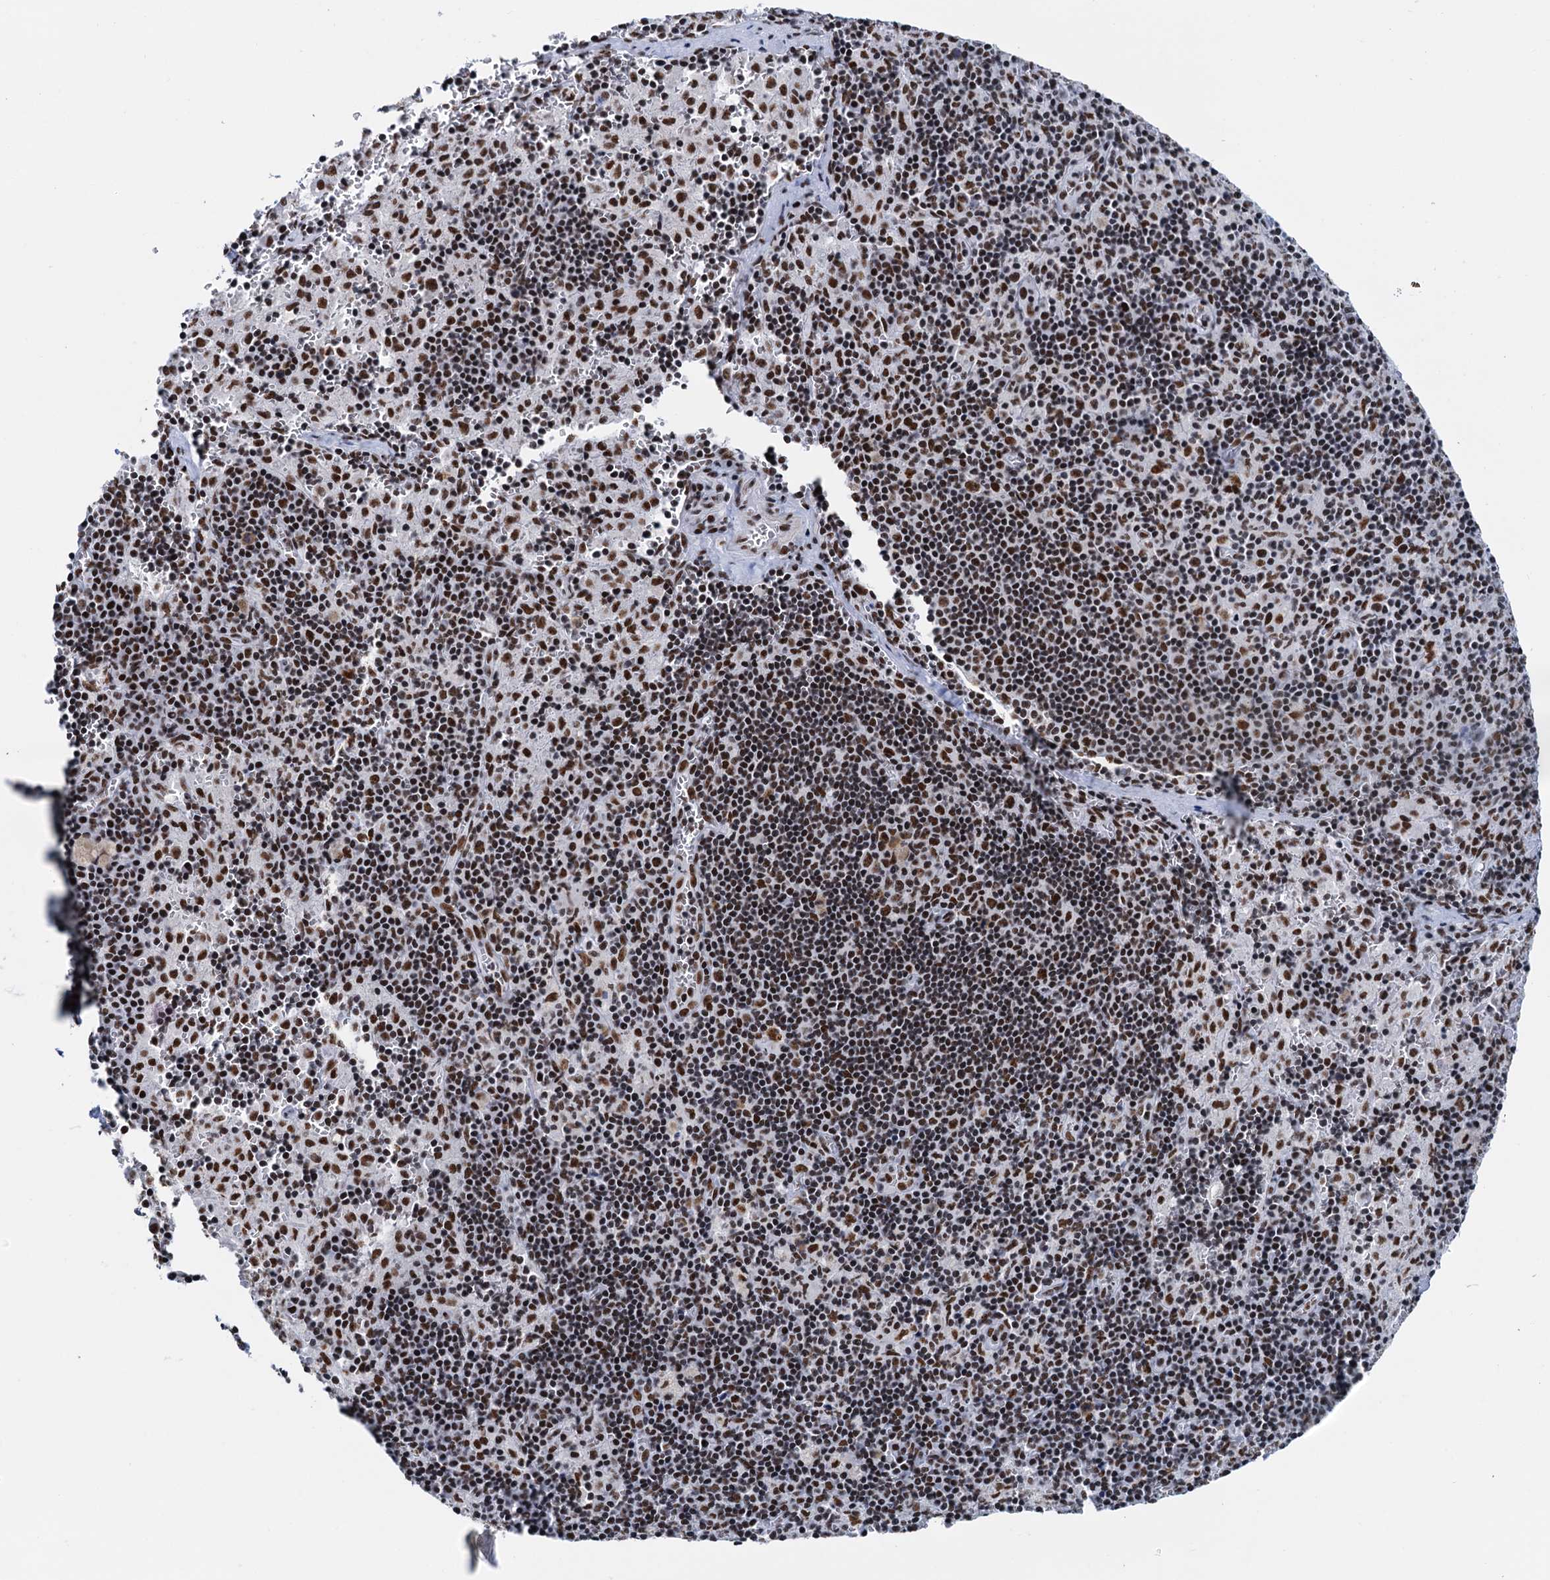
{"staining": {"intensity": "strong", "quantity": ">75%", "location": "nuclear"}, "tissue": "pancreatic cancer", "cell_type": "Tumor cells", "image_type": "cancer", "snomed": [{"axis": "morphology", "description": "Adenocarcinoma, NOS"}, {"axis": "topography", "description": "Pancreas"}], "caption": "Protein staining displays strong nuclear positivity in about >75% of tumor cells in adenocarcinoma (pancreatic).", "gene": "SLTM", "patient": {"sex": "male", "age": 65}}